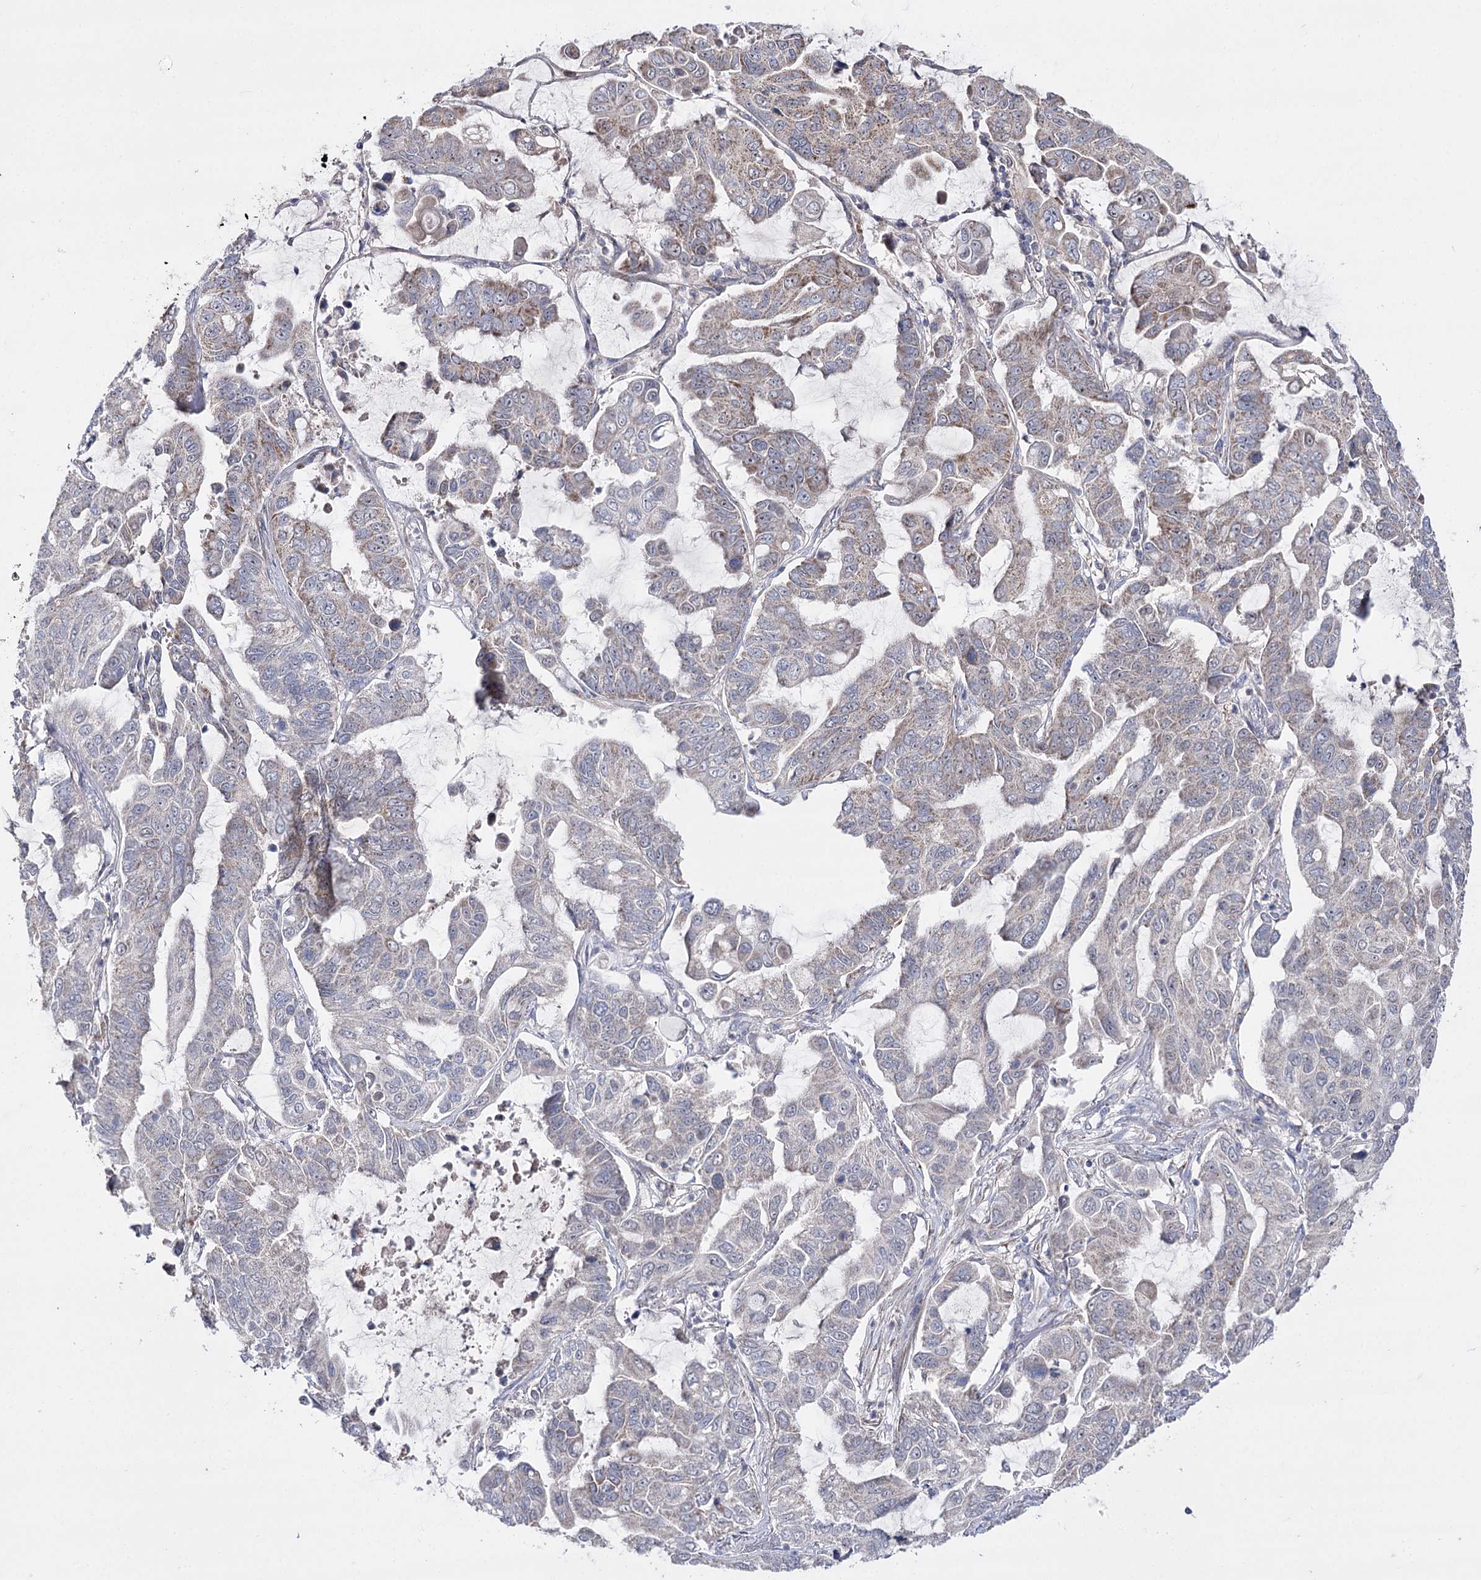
{"staining": {"intensity": "weak", "quantity": "<25%", "location": "cytoplasmic/membranous"}, "tissue": "lung cancer", "cell_type": "Tumor cells", "image_type": "cancer", "snomed": [{"axis": "morphology", "description": "Adenocarcinoma, NOS"}, {"axis": "topography", "description": "Lung"}], "caption": "An immunohistochemistry (IHC) image of lung cancer is shown. There is no staining in tumor cells of lung cancer.", "gene": "NADK2", "patient": {"sex": "male", "age": 64}}